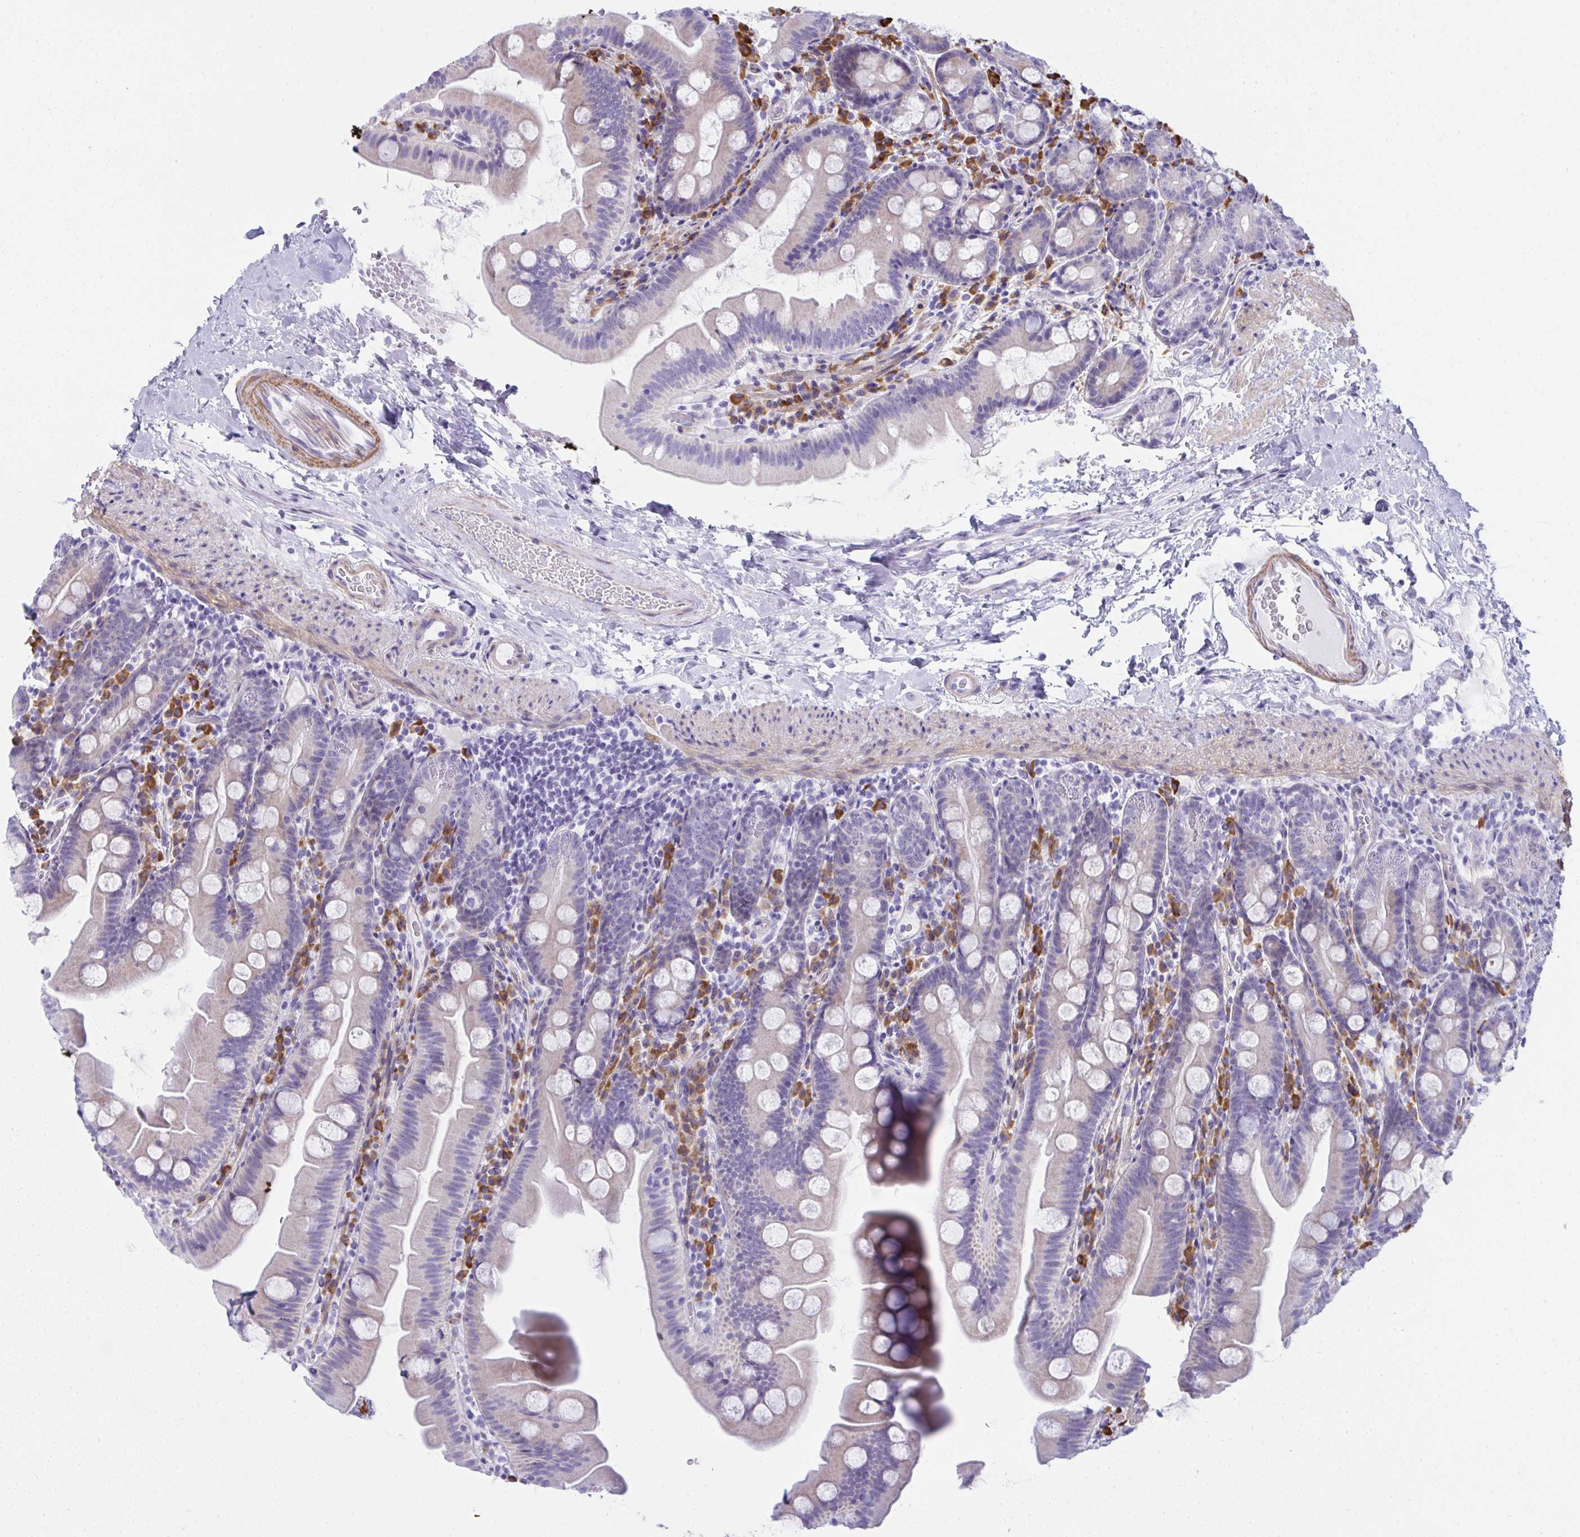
{"staining": {"intensity": "negative", "quantity": "none", "location": "none"}, "tissue": "small intestine", "cell_type": "Glandular cells", "image_type": "normal", "snomed": [{"axis": "morphology", "description": "Normal tissue, NOS"}, {"axis": "topography", "description": "Small intestine"}], "caption": "A high-resolution photomicrograph shows immunohistochemistry staining of unremarkable small intestine, which demonstrates no significant expression in glandular cells. (DAB (3,3'-diaminobenzidine) immunohistochemistry (IHC), high magnification).", "gene": "PUS7L", "patient": {"sex": "female", "age": 68}}